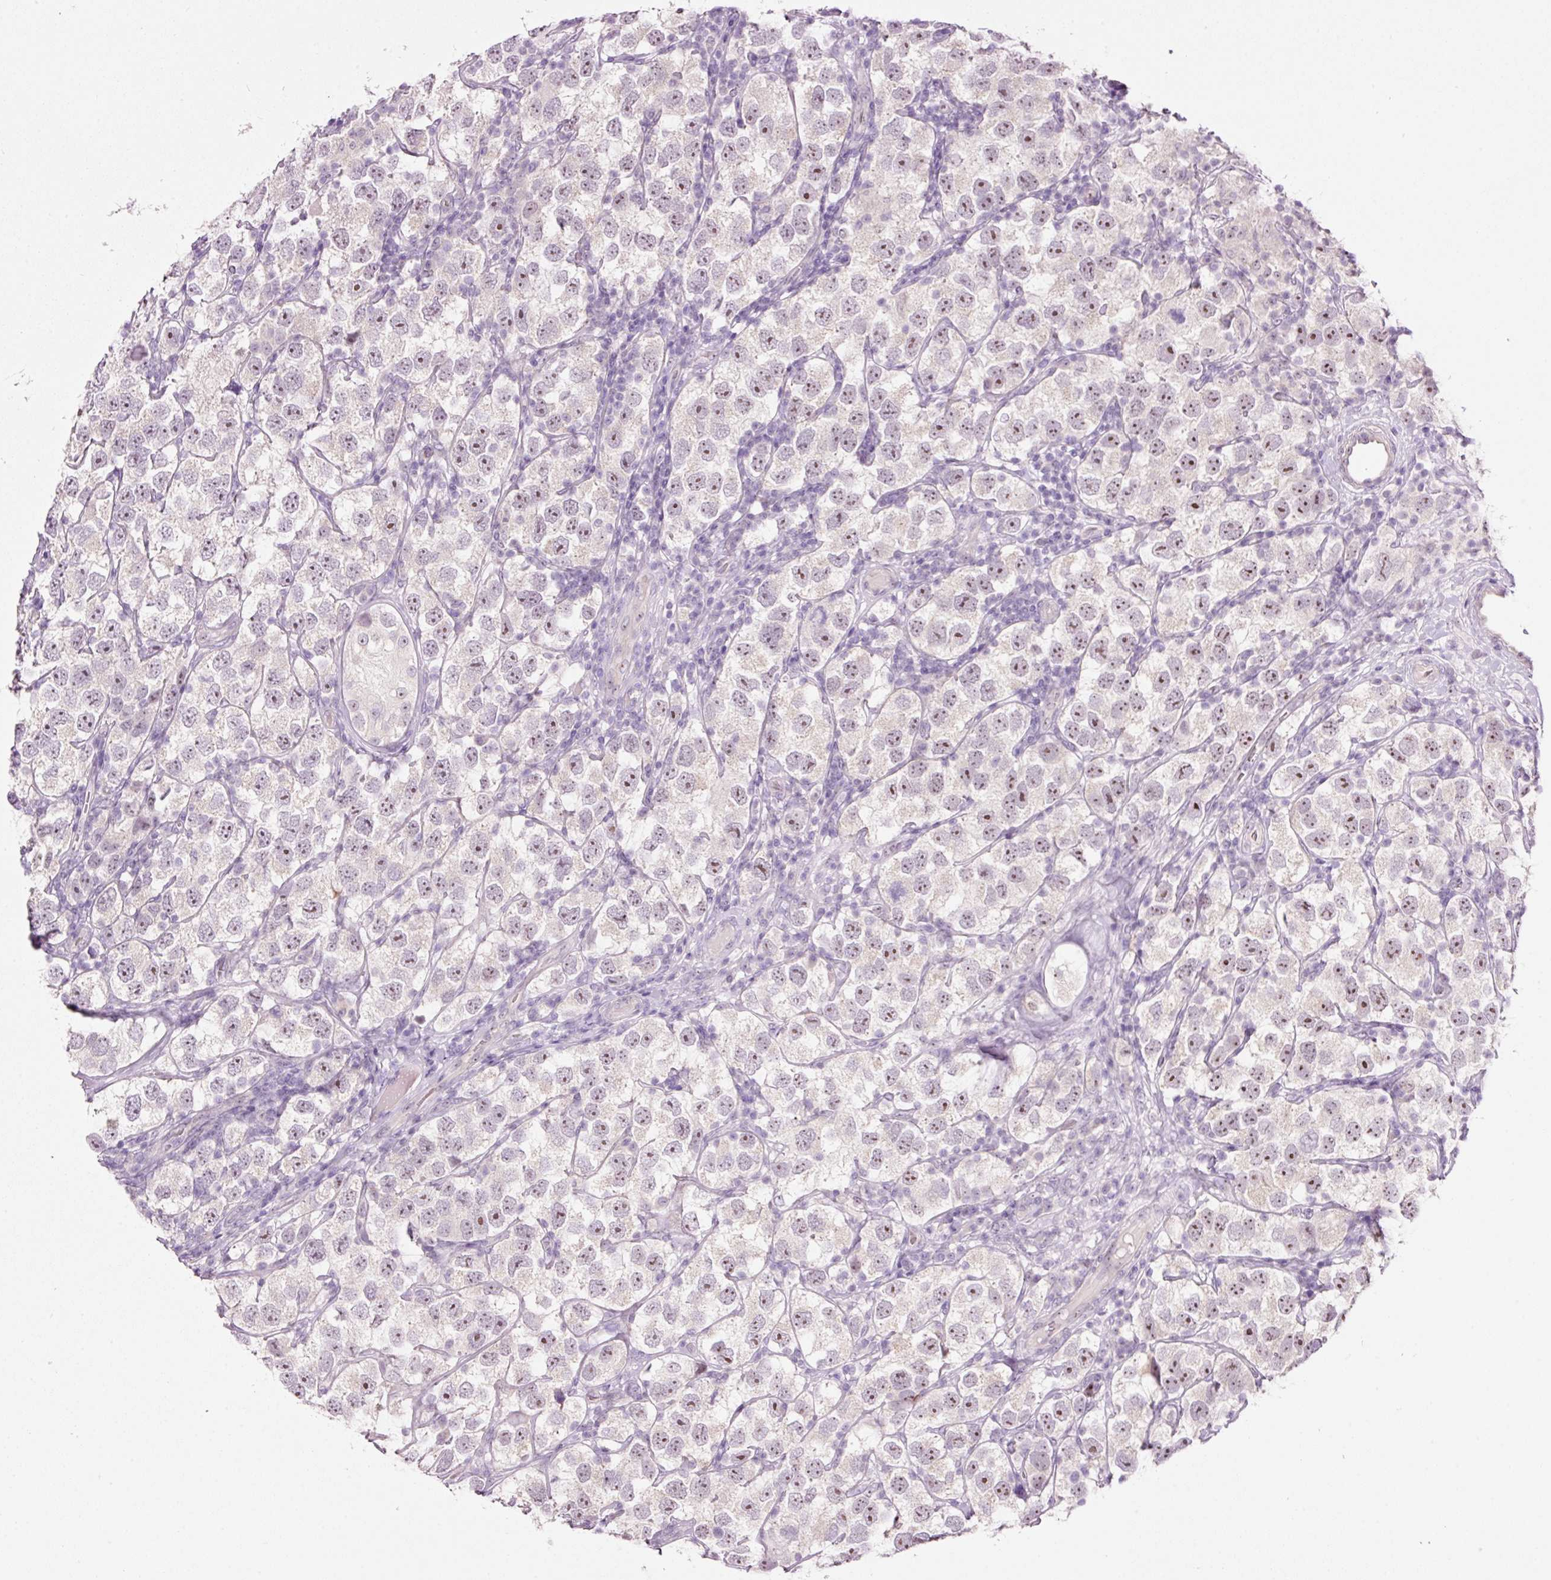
{"staining": {"intensity": "moderate", "quantity": ">75%", "location": "nuclear"}, "tissue": "testis cancer", "cell_type": "Tumor cells", "image_type": "cancer", "snomed": [{"axis": "morphology", "description": "Seminoma, NOS"}, {"axis": "topography", "description": "Testis"}], "caption": "IHC staining of testis seminoma, which exhibits medium levels of moderate nuclear positivity in about >75% of tumor cells indicating moderate nuclear protein staining. The staining was performed using DAB (3,3'-diaminobenzidine) (brown) for protein detection and nuclei were counterstained in hematoxylin (blue).", "gene": "GCG", "patient": {"sex": "male", "age": 26}}